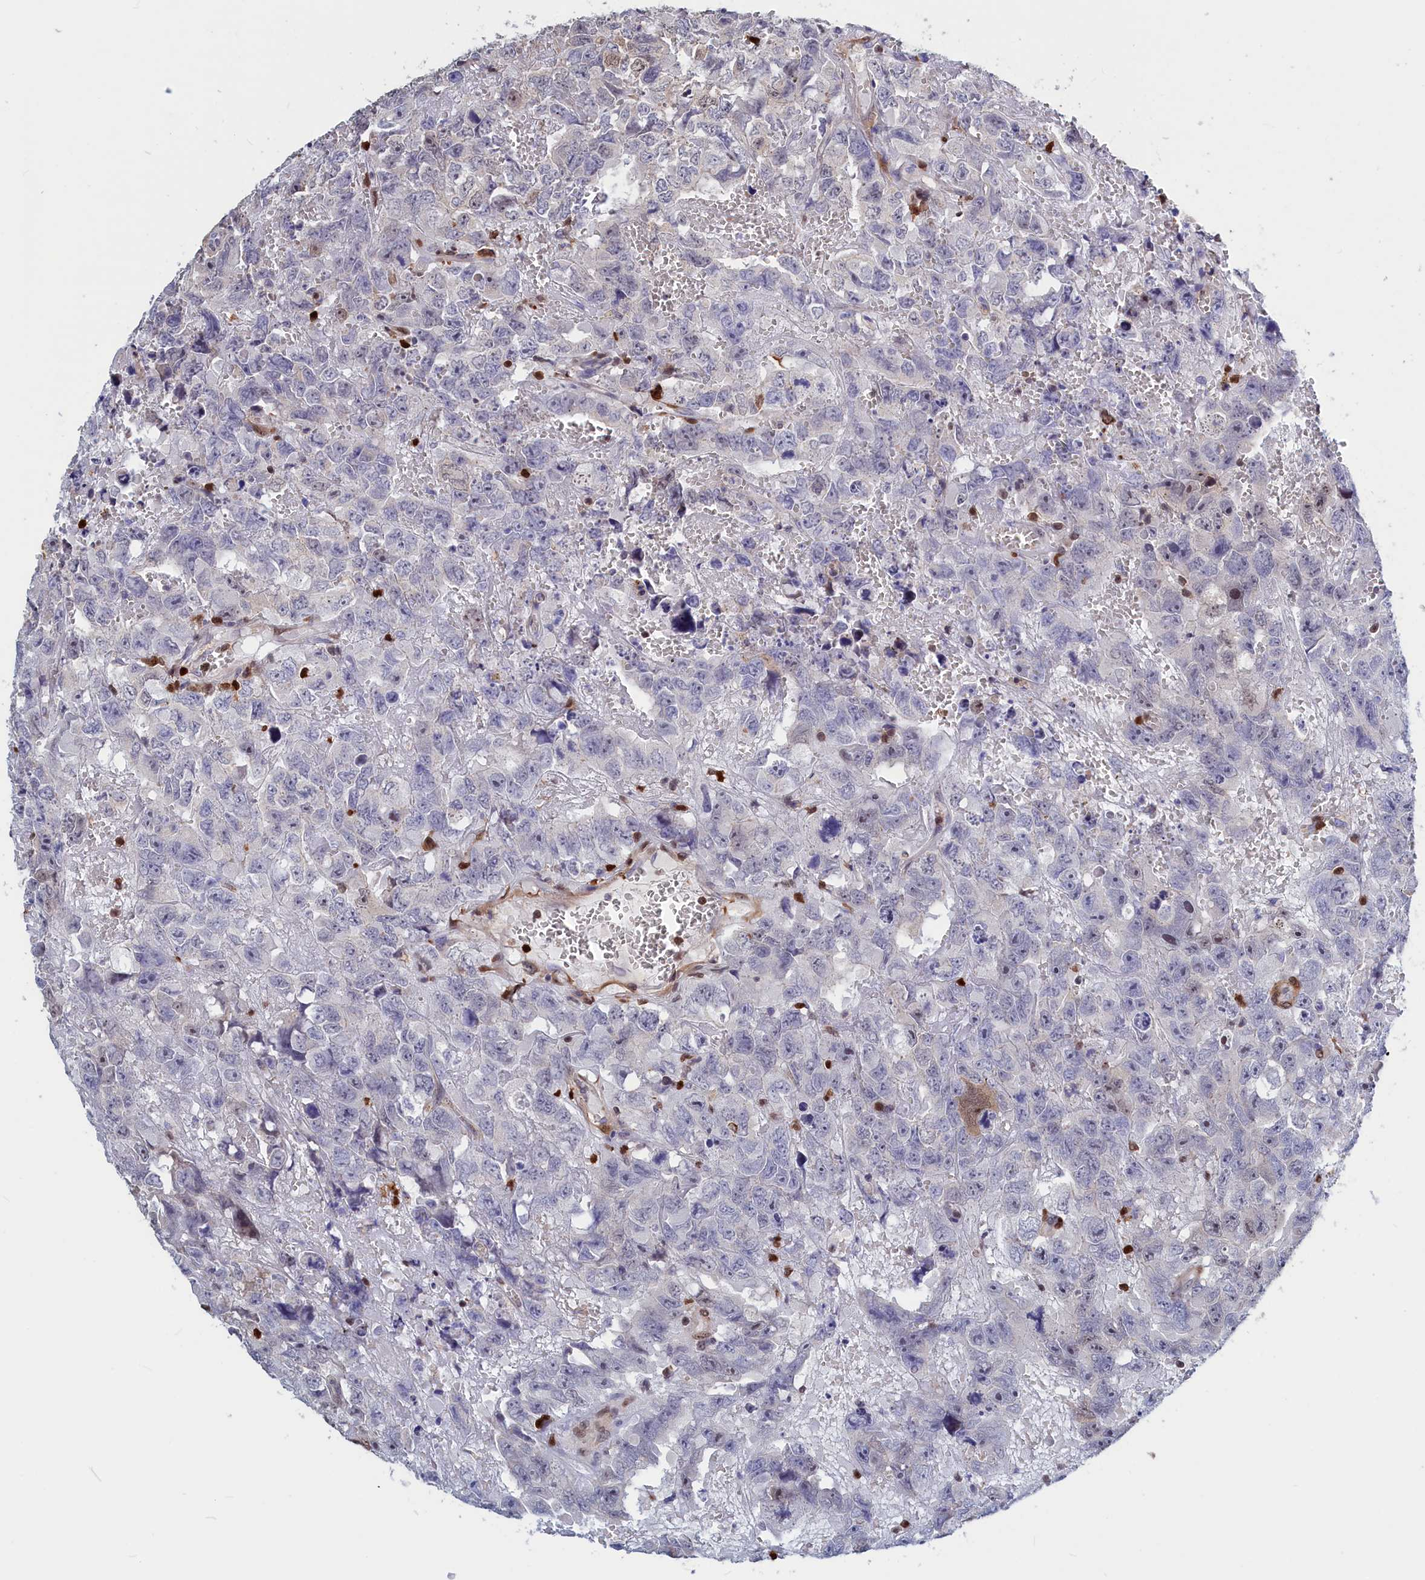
{"staining": {"intensity": "negative", "quantity": "none", "location": "none"}, "tissue": "testis cancer", "cell_type": "Tumor cells", "image_type": "cancer", "snomed": [{"axis": "morphology", "description": "Carcinoma, Embryonal, NOS"}, {"axis": "topography", "description": "Testis"}], "caption": "The micrograph exhibits no significant positivity in tumor cells of testis cancer (embryonal carcinoma).", "gene": "CRIP1", "patient": {"sex": "male", "age": 45}}